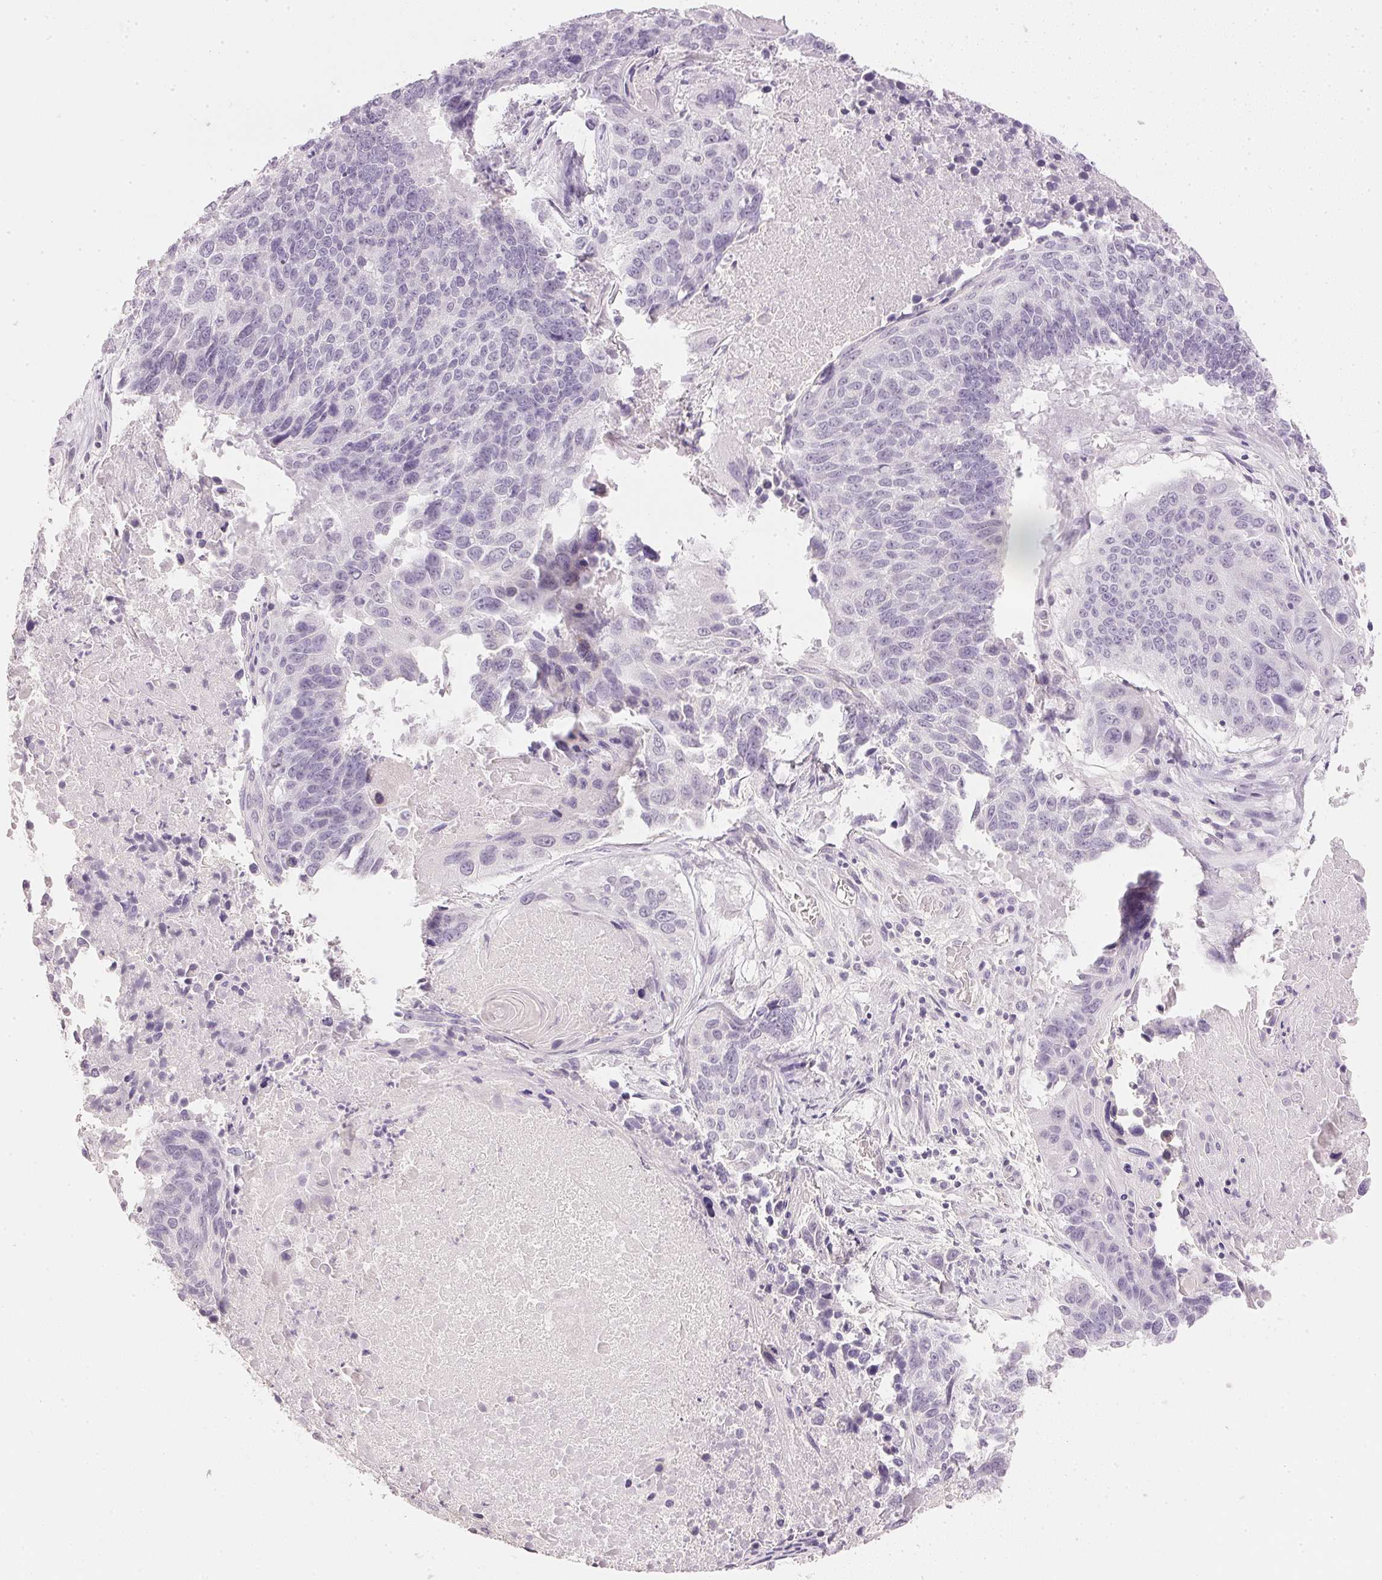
{"staining": {"intensity": "negative", "quantity": "none", "location": "none"}, "tissue": "lung cancer", "cell_type": "Tumor cells", "image_type": "cancer", "snomed": [{"axis": "morphology", "description": "Squamous cell carcinoma, NOS"}, {"axis": "topography", "description": "Lung"}], "caption": "Immunohistochemistry photomicrograph of neoplastic tissue: human squamous cell carcinoma (lung) stained with DAB (3,3'-diaminobenzidine) demonstrates no significant protein expression in tumor cells.", "gene": "IGFBP1", "patient": {"sex": "male", "age": 73}}